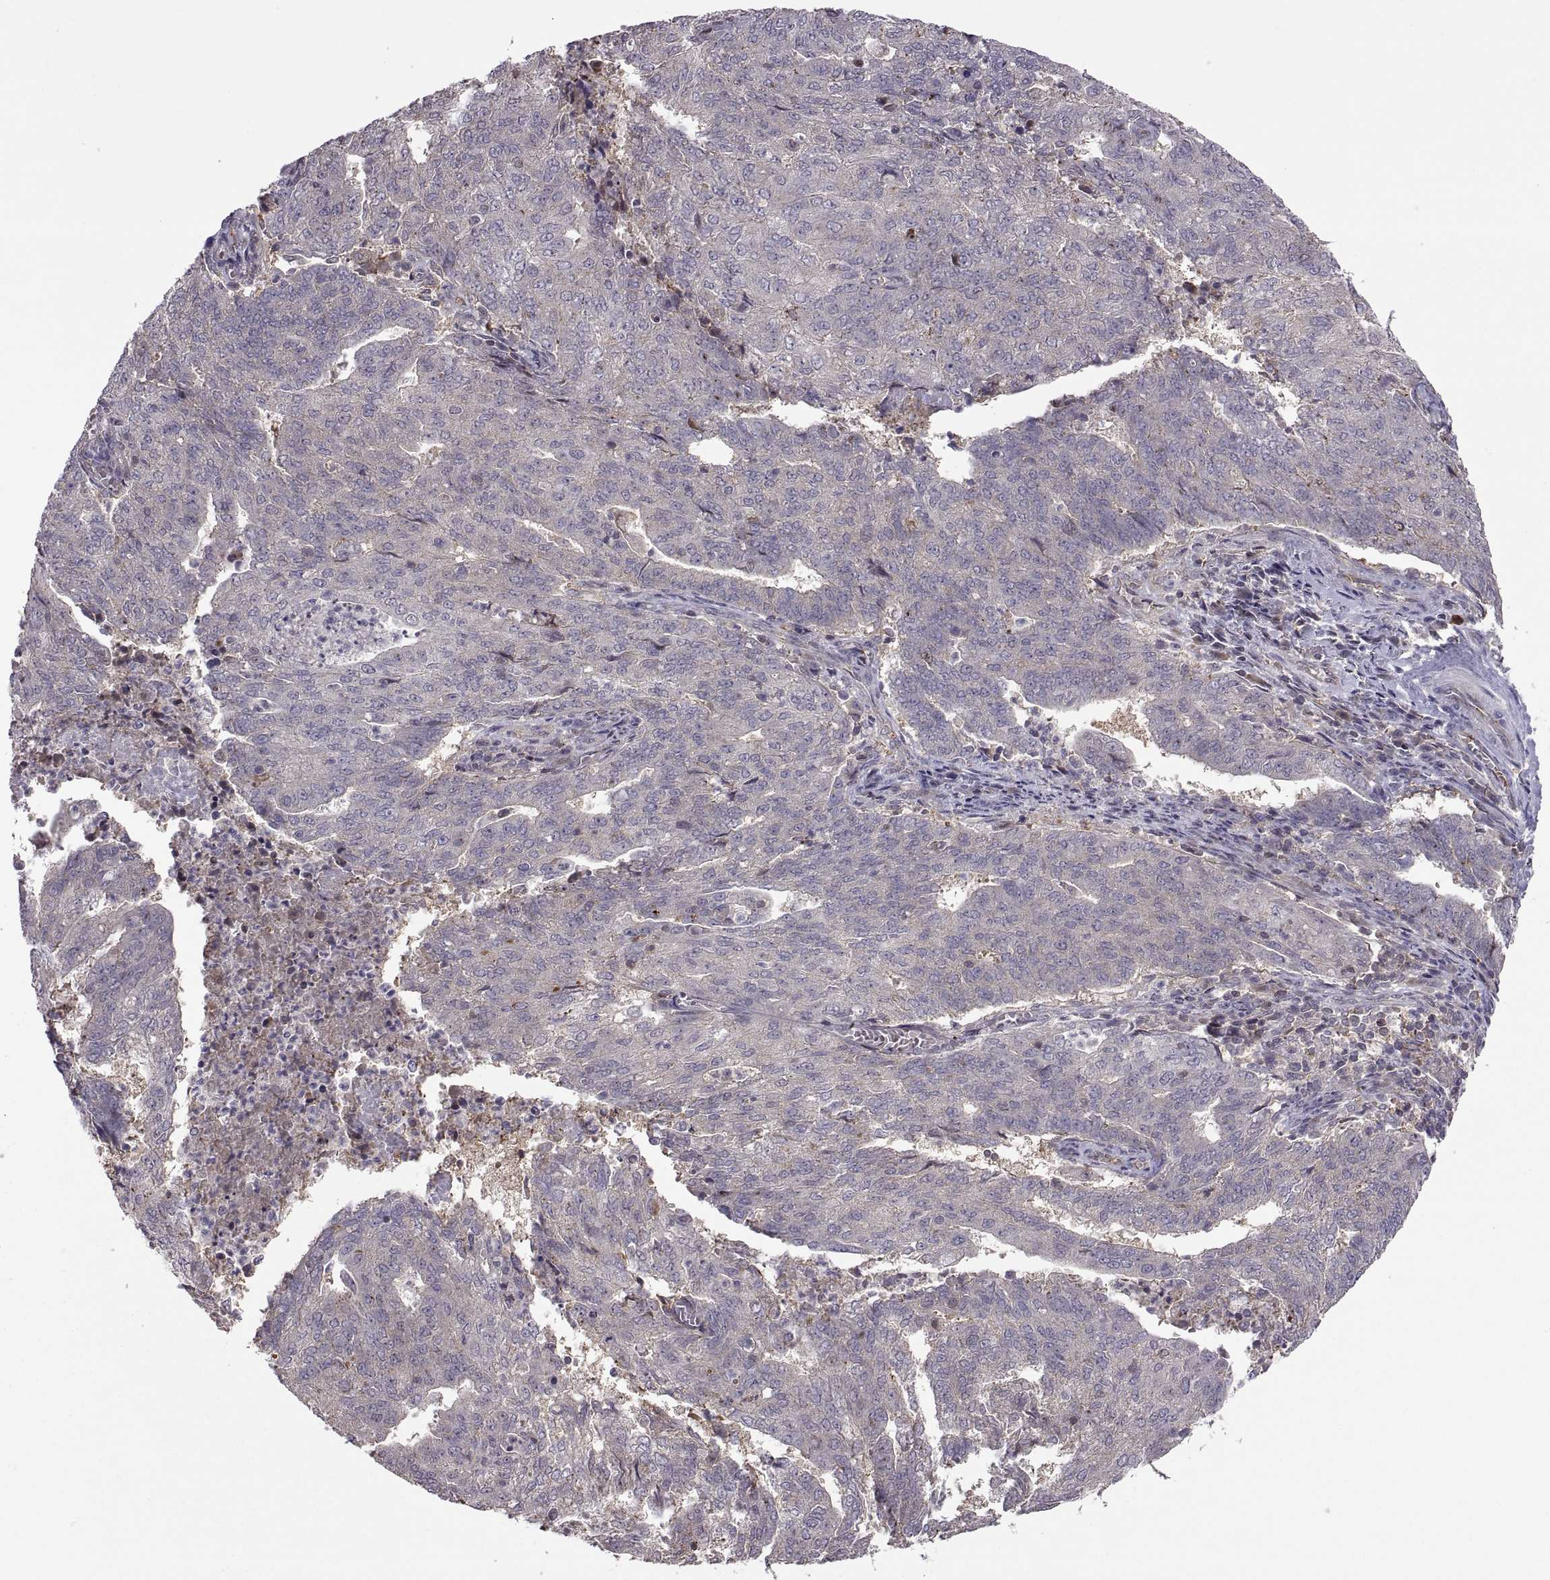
{"staining": {"intensity": "negative", "quantity": "none", "location": "none"}, "tissue": "endometrial cancer", "cell_type": "Tumor cells", "image_type": "cancer", "snomed": [{"axis": "morphology", "description": "Adenocarcinoma, NOS"}, {"axis": "topography", "description": "Endometrium"}], "caption": "Immunohistochemistry (IHC) photomicrograph of neoplastic tissue: endometrial cancer stained with DAB (3,3'-diaminobenzidine) shows no significant protein expression in tumor cells.", "gene": "NMNAT2", "patient": {"sex": "female", "age": 82}}